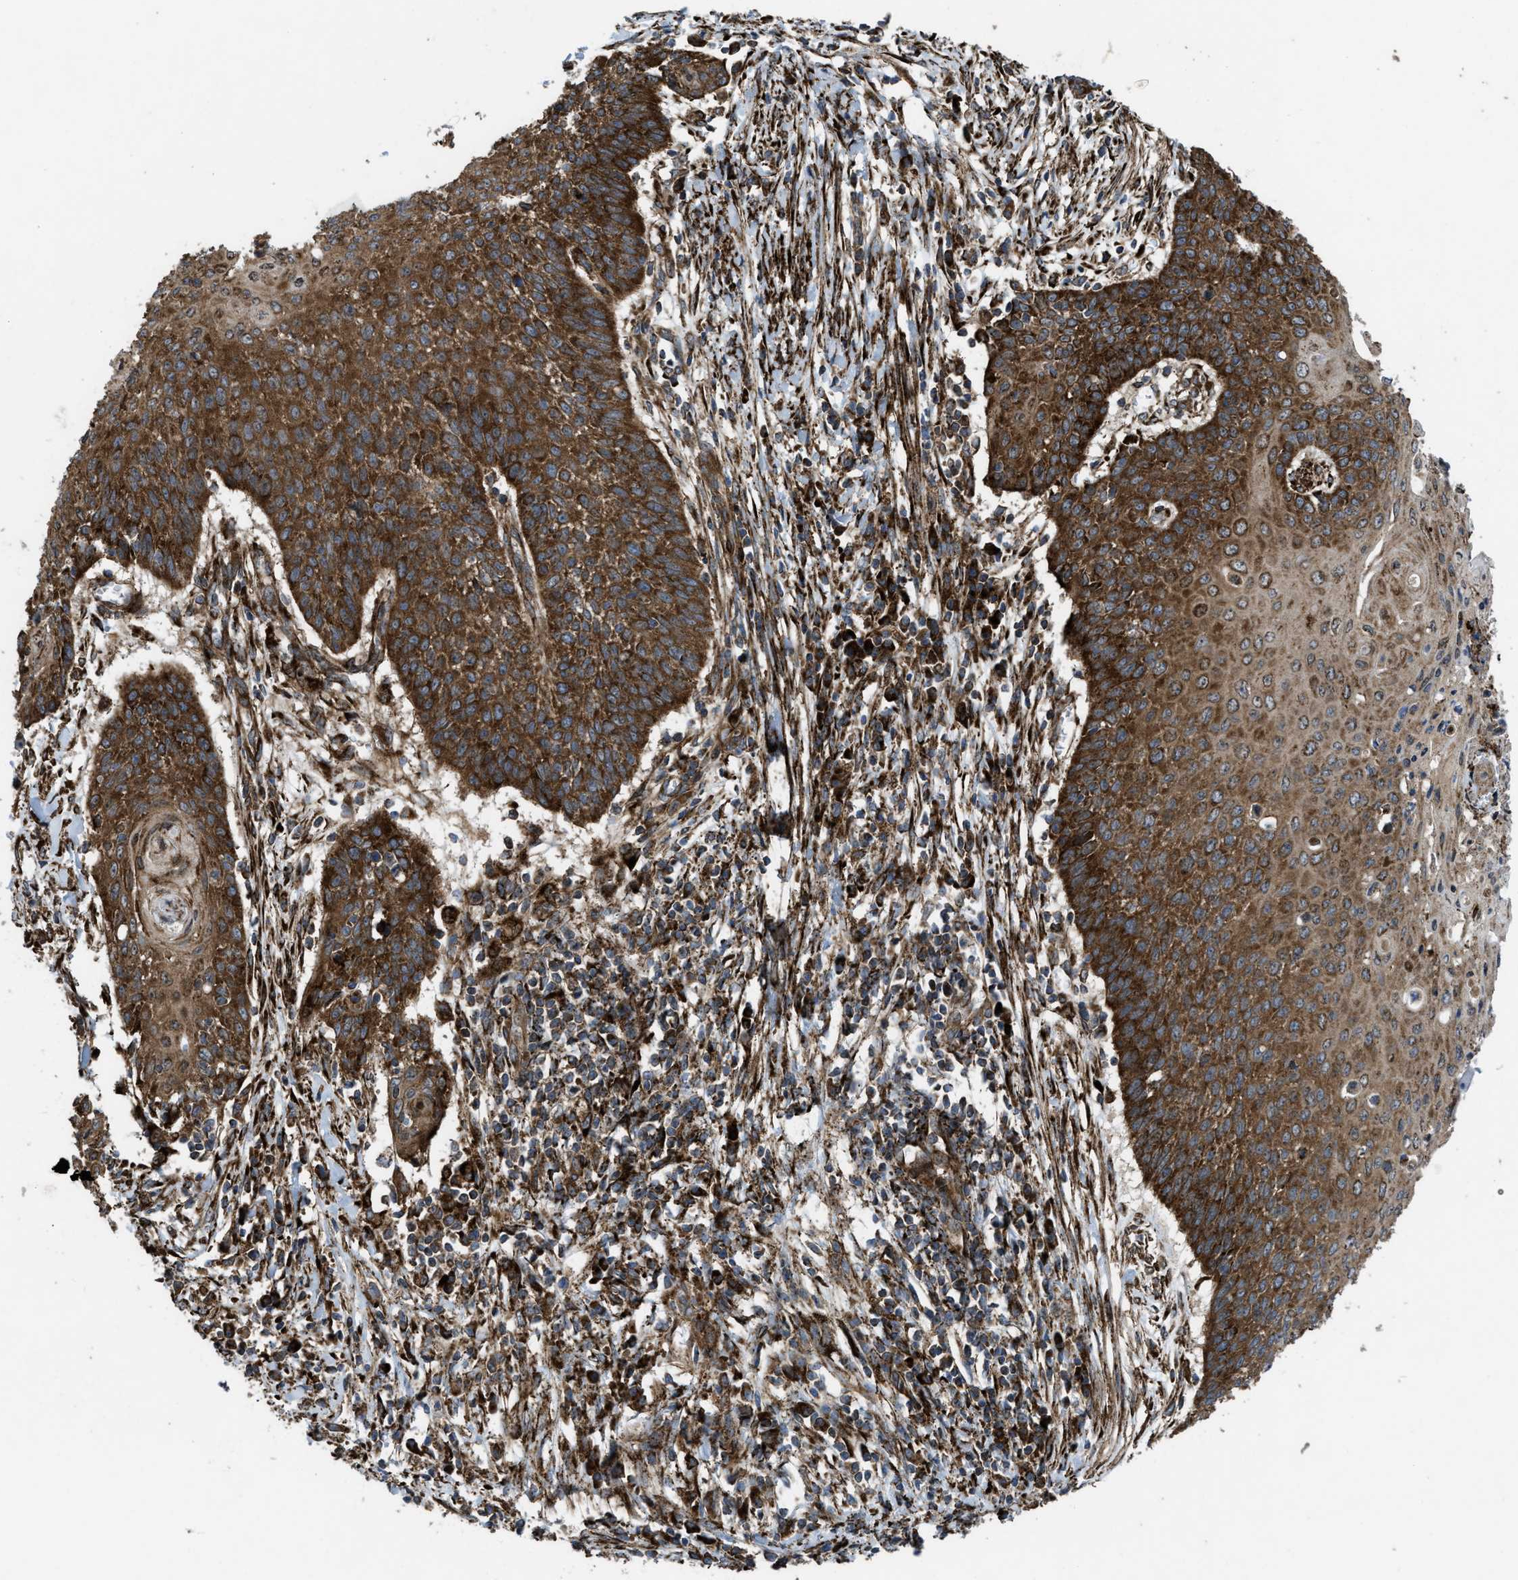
{"staining": {"intensity": "strong", "quantity": ">75%", "location": "cytoplasmic/membranous"}, "tissue": "cervical cancer", "cell_type": "Tumor cells", "image_type": "cancer", "snomed": [{"axis": "morphology", "description": "Squamous cell carcinoma, NOS"}, {"axis": "topography", "description": "Cervix"}], "caption": "Squamous cell carcinoma (cervical) stained for a protein (brown) demonstrates strong cytoplasmic/membranous positive positivity in approximately >75% of tumor cells.", "gene": "PER3", "patient": {"sex": "female", "age": 39}}